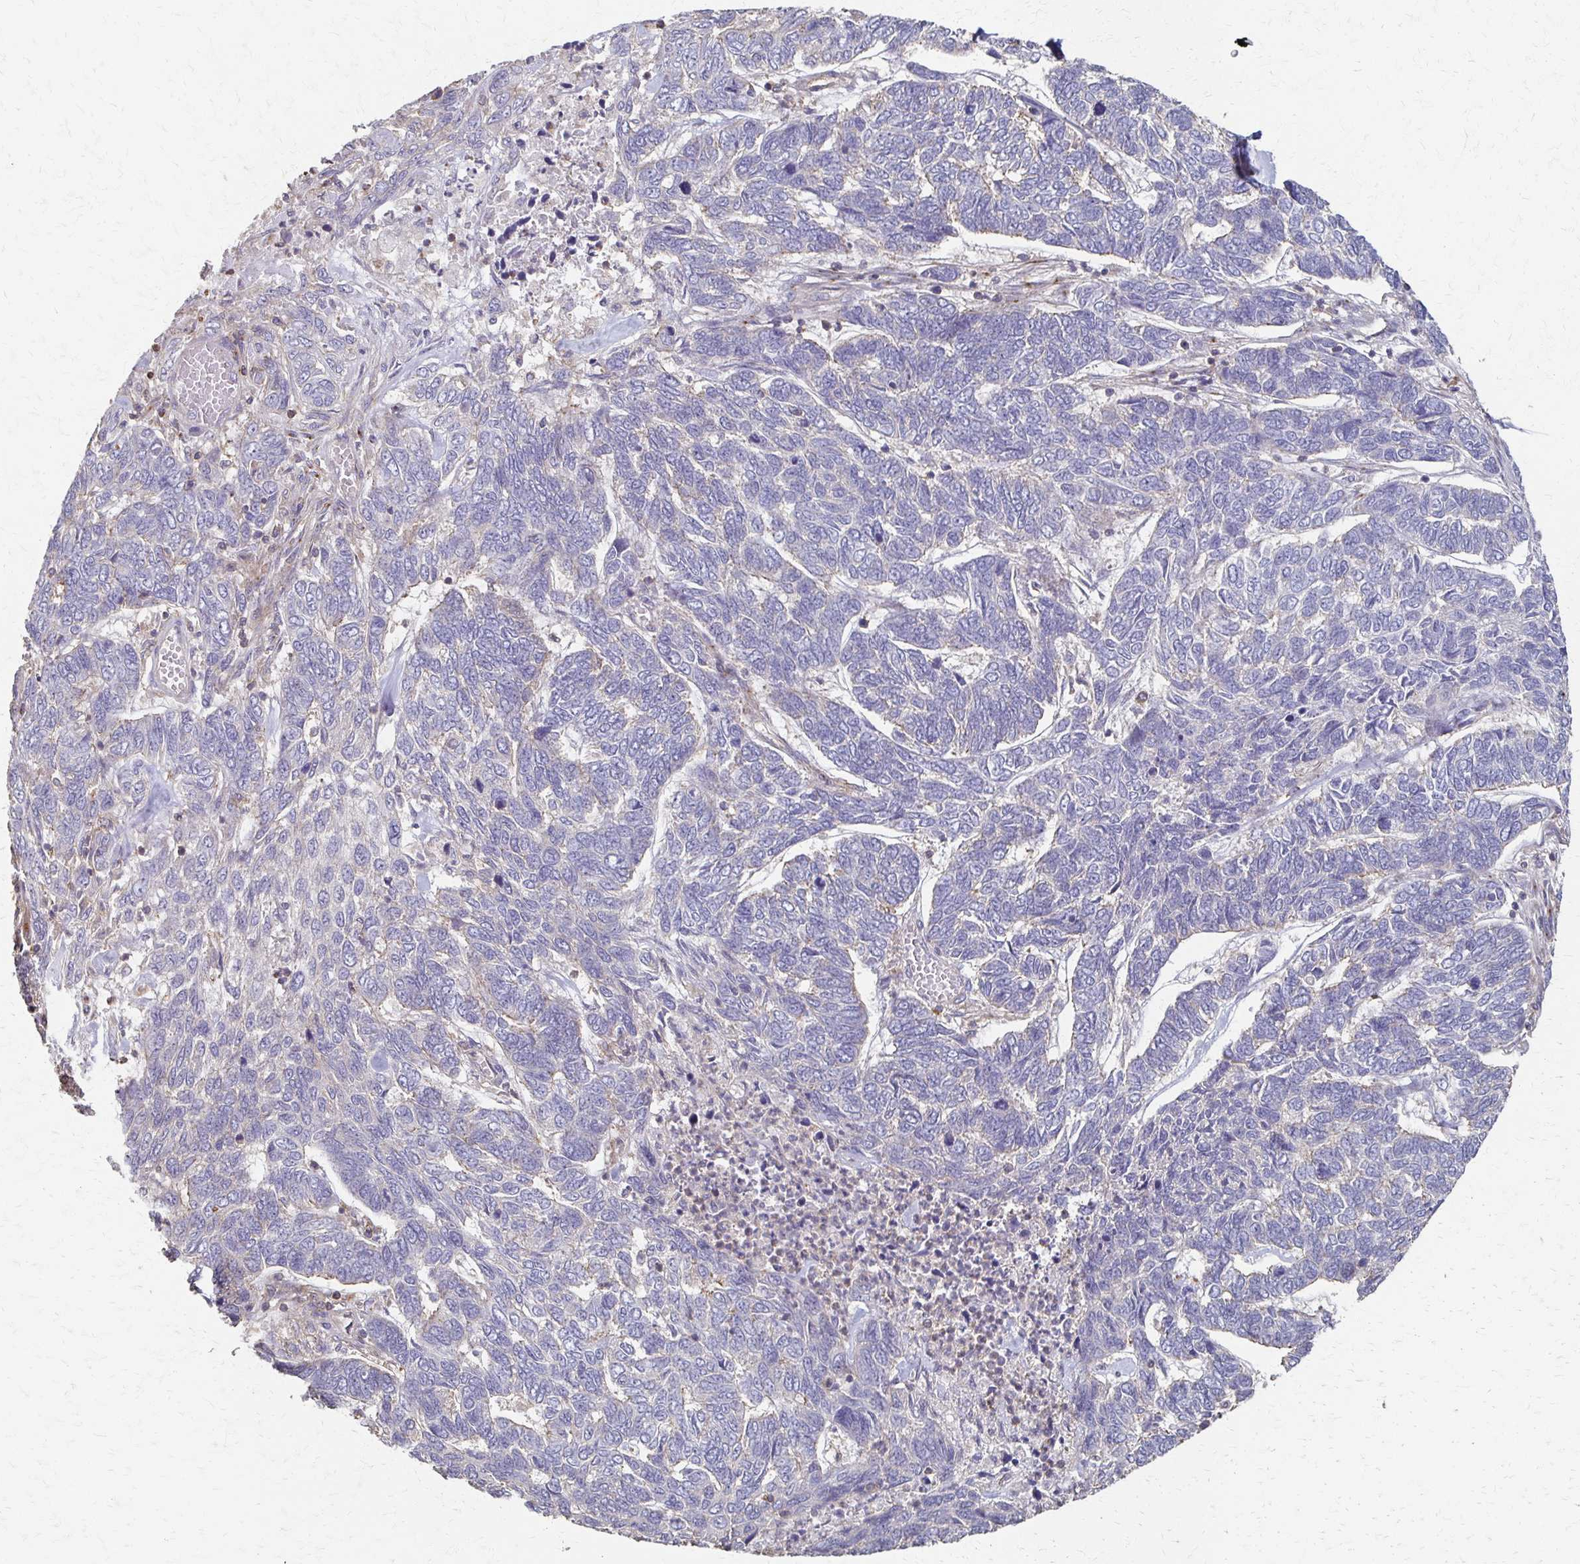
{"staining": {"intensity": "negative", "quantity": "none", "location": "none"}, "tissue": "skin cancer", "cell_type": "Tumor cells", "image_type": "cancer", "snomed": [{"axis": "morphology", "description": "Basal cell carcinoma"}, {"axis": "topography", "description": "Skin"}], "caption": "Skin cancer (basal cell carcinoma) was stained to show a protein in brown. There is no significant expression in tumor cells.", "gene": "C1QTNF7", "patient": {"sex": "female", "age": 65}}